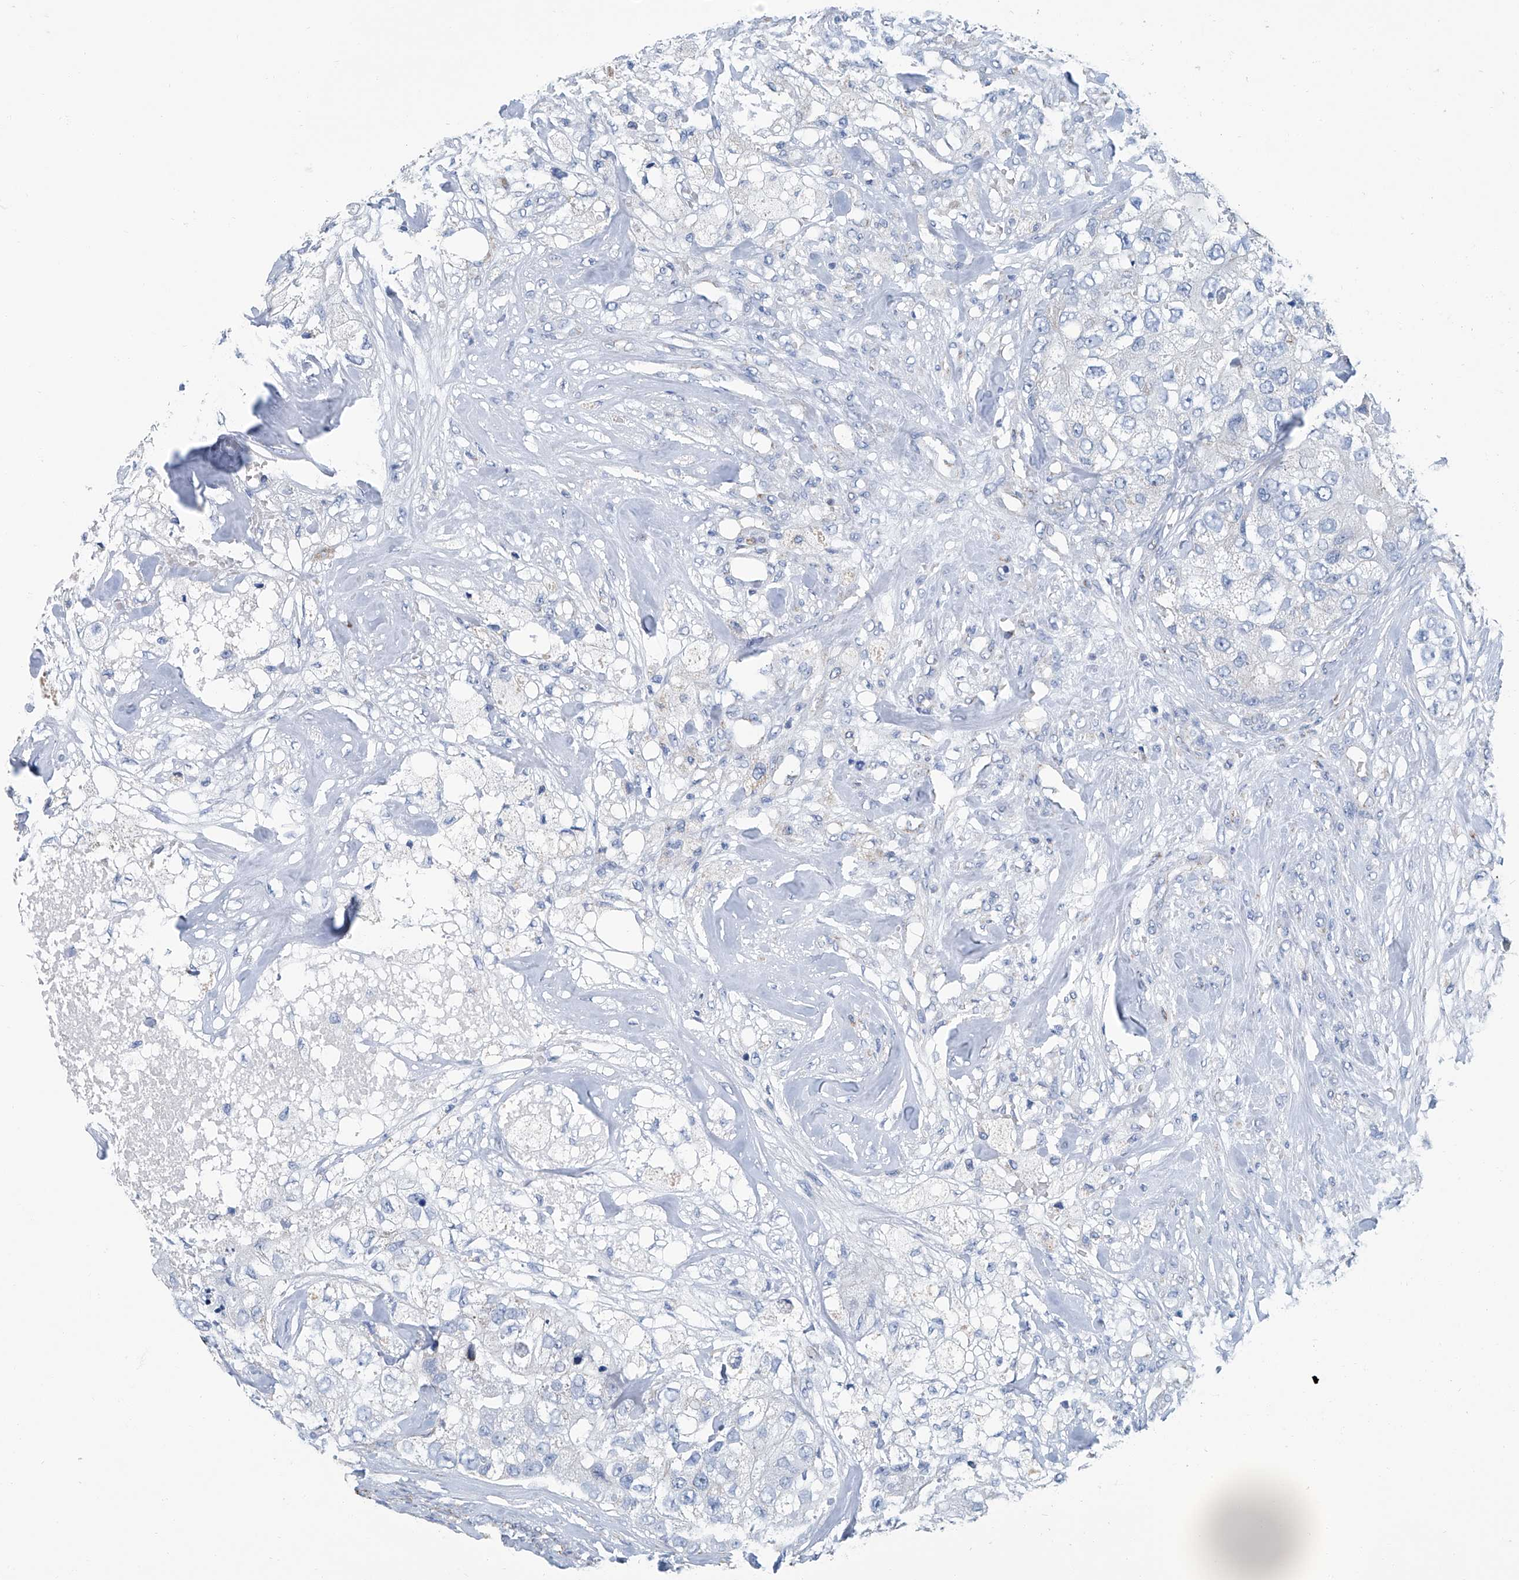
{"staining": {"intensity": "negative", "quantity": "none", "location": "none"}, "tissue": "breast cancer", "cell_type": "Tumor cells", "image_type": "cancer", "snomed": [{"axis": "morphology", "description": "Duct carcinoma"}, {"axis": "topography", "description": "Breast"}], "caption": "Immunohistochemistry histopathology image of human breast cancer (intraductal carcinoma) stained for a protein (brown), which exhibits no staining in tumor cells.", "gene": "MT-ND1", "patient": {"sex": "female", "age": 62}}